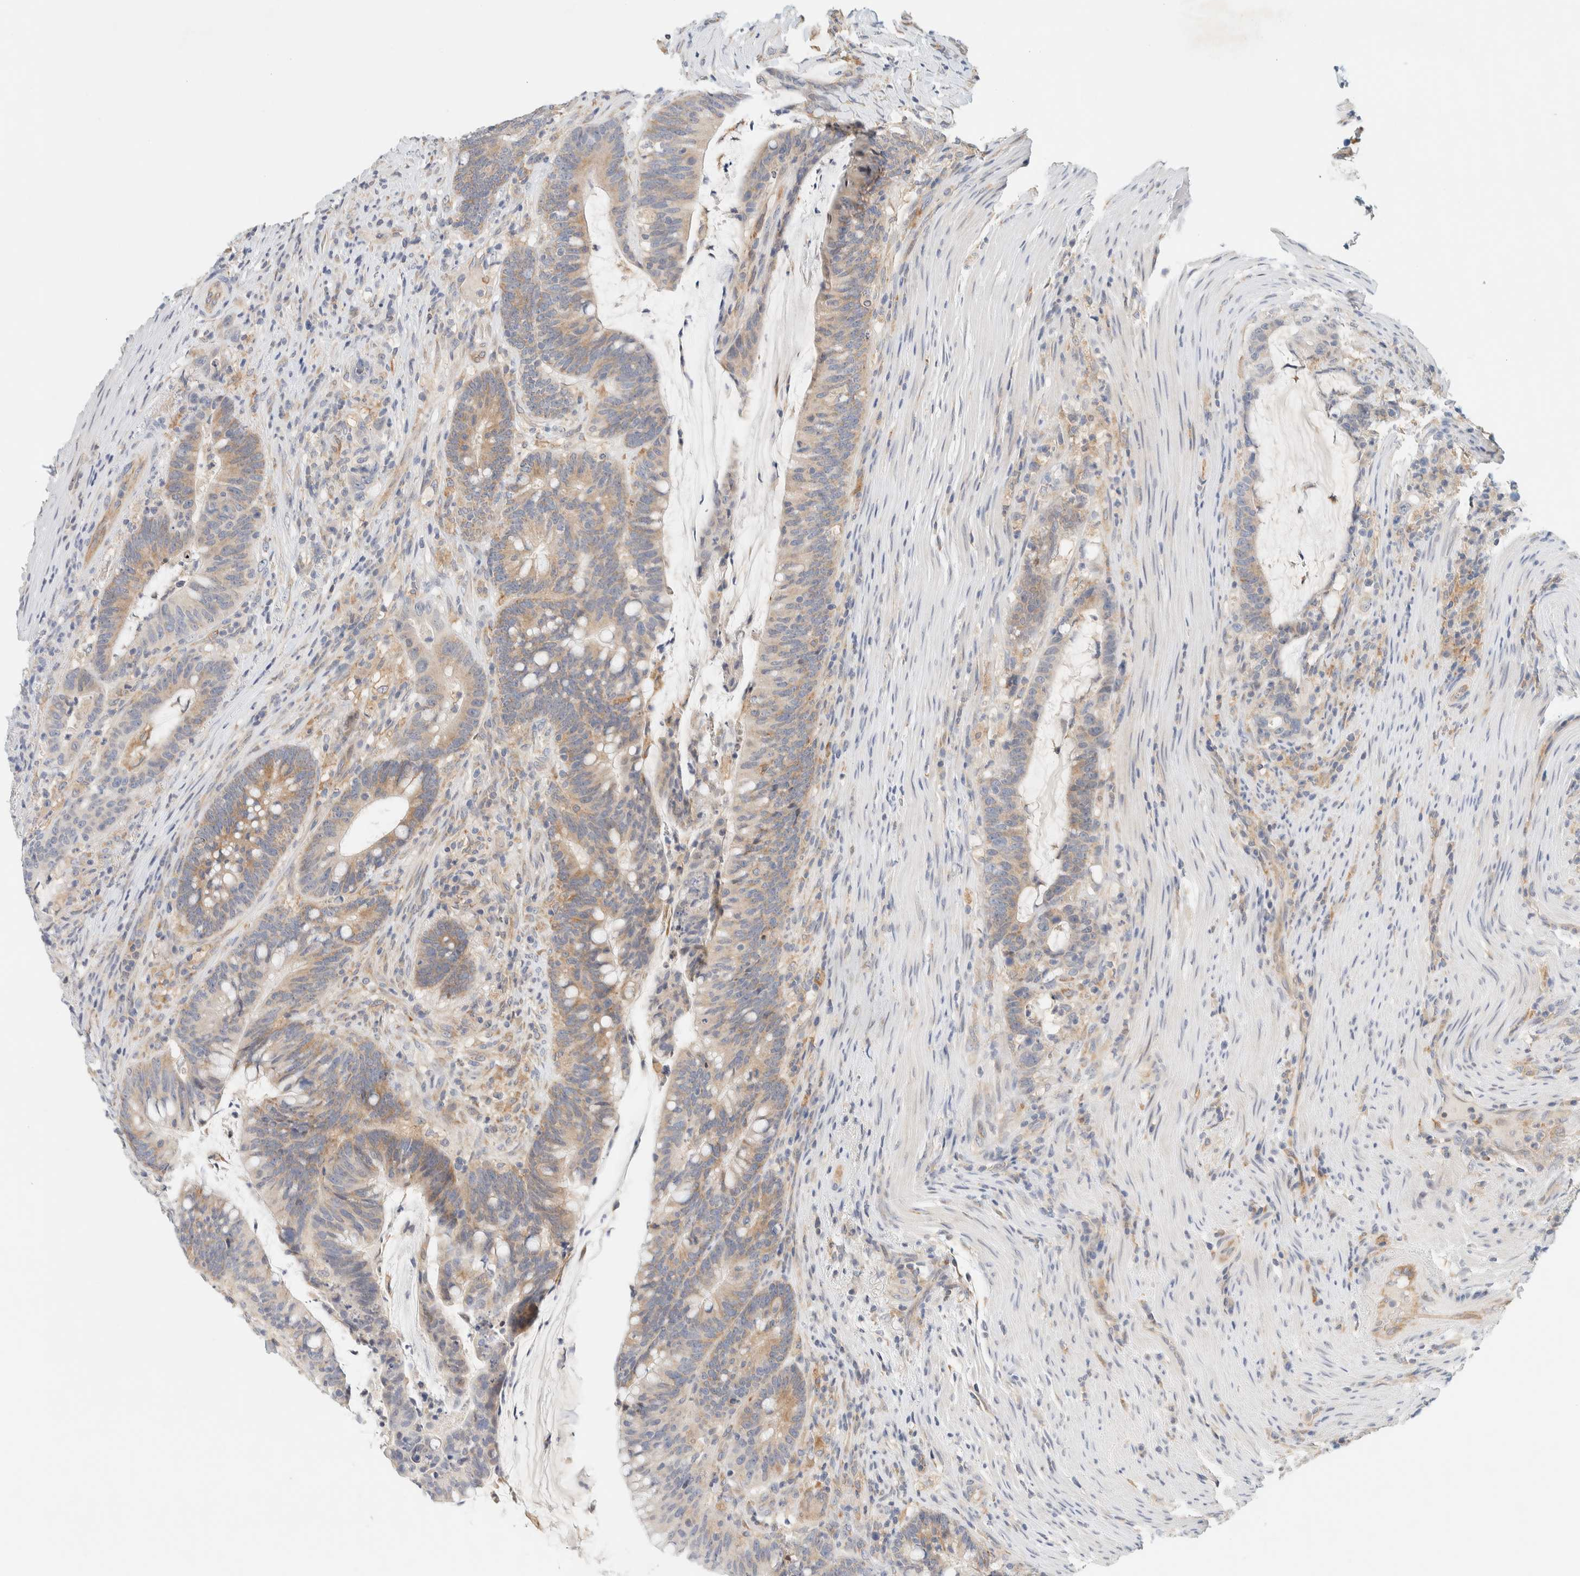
{"staining": {"intensity": "moderate", "quantity": ">75%", "location": "cytoplasmic/membranous"}, "tissue": "colorectal cancer", "cell_type": "Tumor cells", "image_type": "cancer", "snomed": [{"axis": "morphology", "description": "Adenocarcinoma, NOS"}, {"axis": "topography", "description": "Colon"}], "caption": "Colorectal cancer (adenocarcinoma) was stained to show a protein in brown. There is medium levels of moderate cytoplasmic/membranous expression in about >75% of tumor cells.", "gene": "SUMF2", "patient": {"sex": "female", "age": 66}}